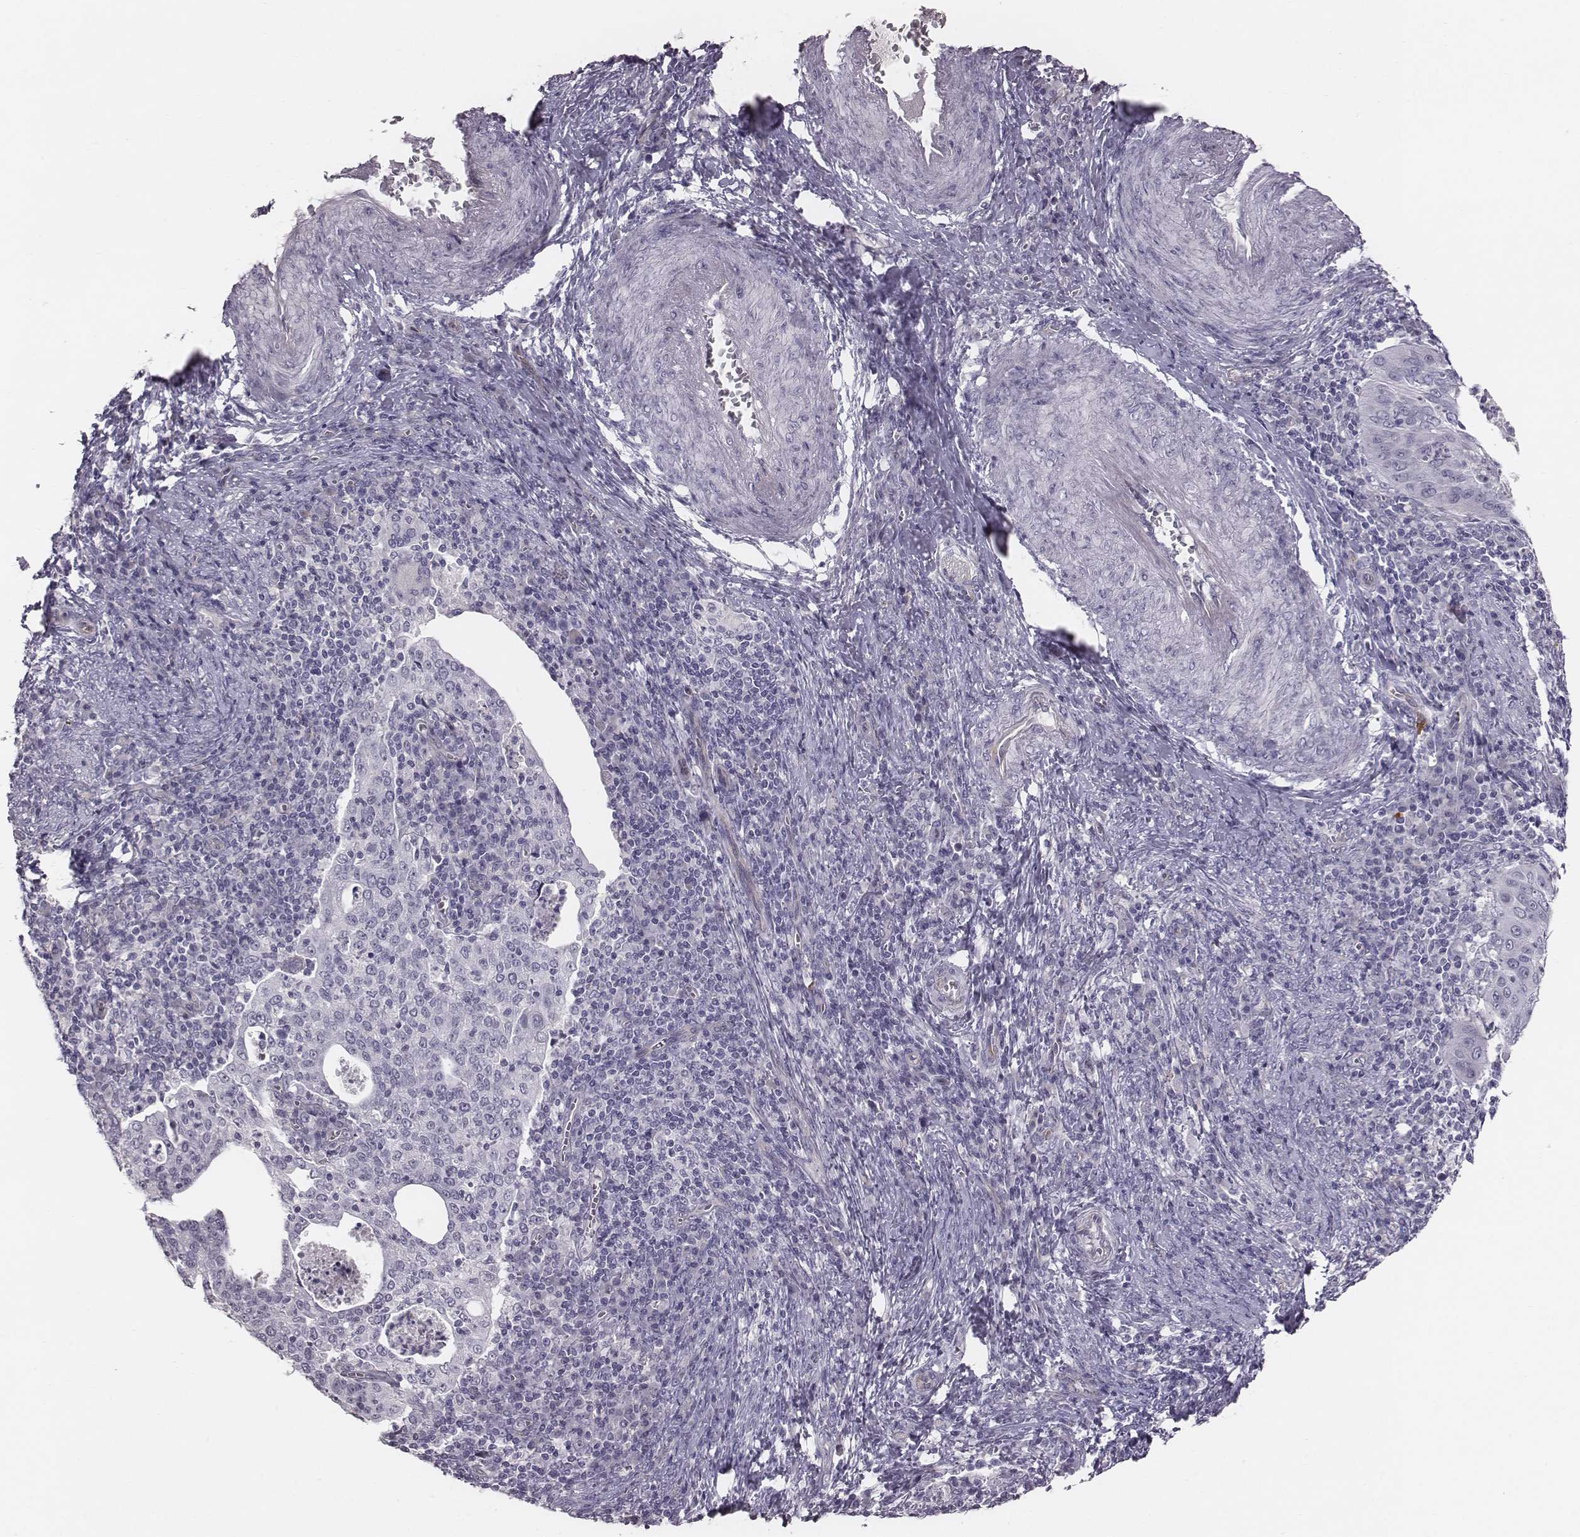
{"staining": {"intensity": "negative", "quantity": "none", "location": "none"}, "tissue": "cervical cancer", "cell_type": "Tumor cells", "image_type": "cancer", "snomed": [{"axis": "morphology", "description": "Squamous cell carcinoma, NOS"}, {"axis": "topography", "description": "Cervix"}], "caption": "An image of cervical cancer (squamous cell carcinoma) stained for a protein reveals no brown staining in tumor cells. The staining was performed using DAB (3,3'-diaminobenzidine) to visualize the protein expression in brown, while the nuclei were stained in blue with hematoxylin (Magnification: 20x).", "gene": "CACNG4", "patient": {"sex": "female", "age": 39}}